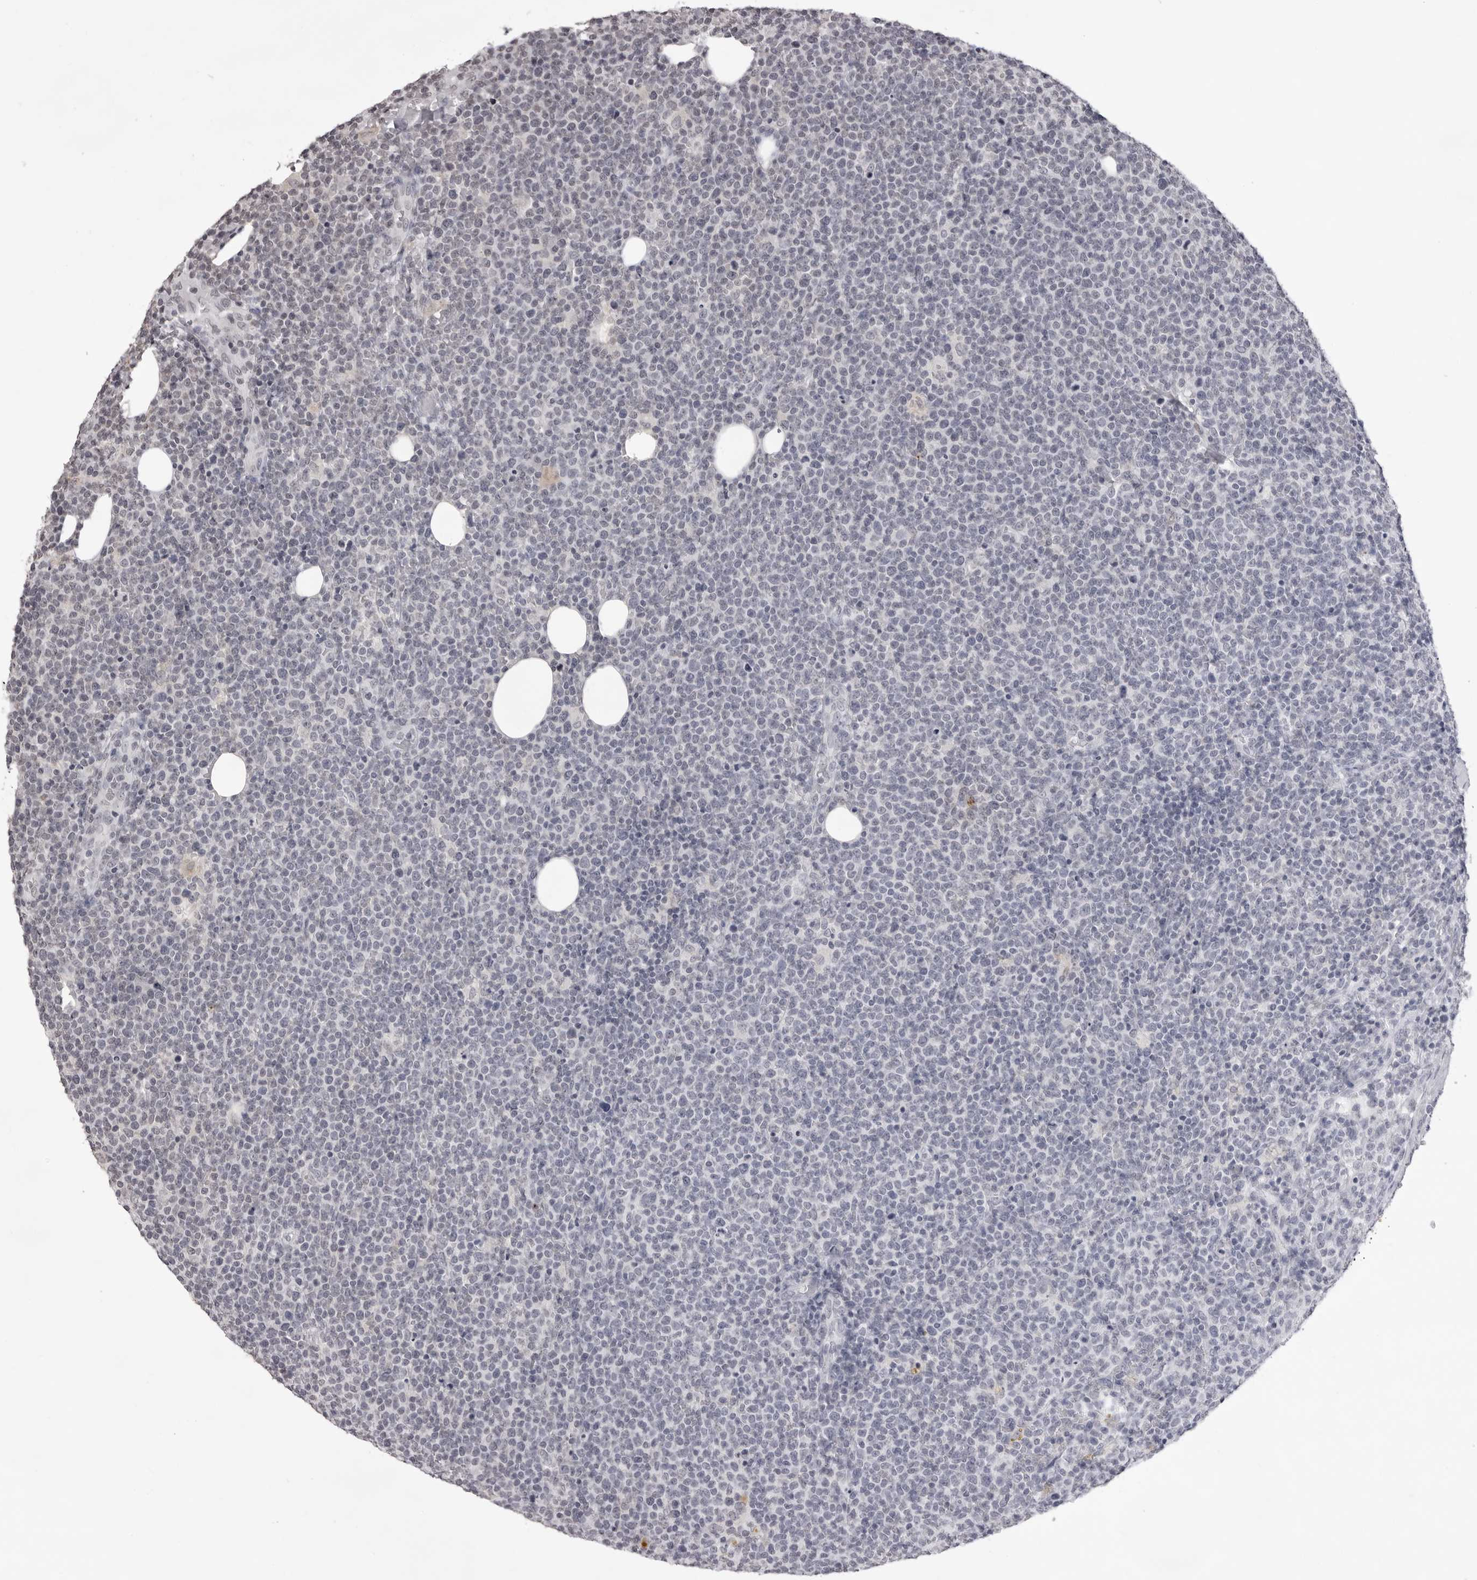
{"staining": {"intensity": "negative", "quantity": "none", "location": "none"}, "tissue": "lymphoma", "cell_type": "Tumor cells", "image_type": "cancer", "snomed": [{"axis": "morphology", "description": "Malignant lymphoma, non-Hodgkin's type, High grade"}, {"axis": "topography", "description": "Lymph node"}], "caption": "An IHC image of lymphoma is shown. There is no staining in tumor cells of lymphoma.", "gene": "NTM", "patient": {"sex": "male", "age": 61}}